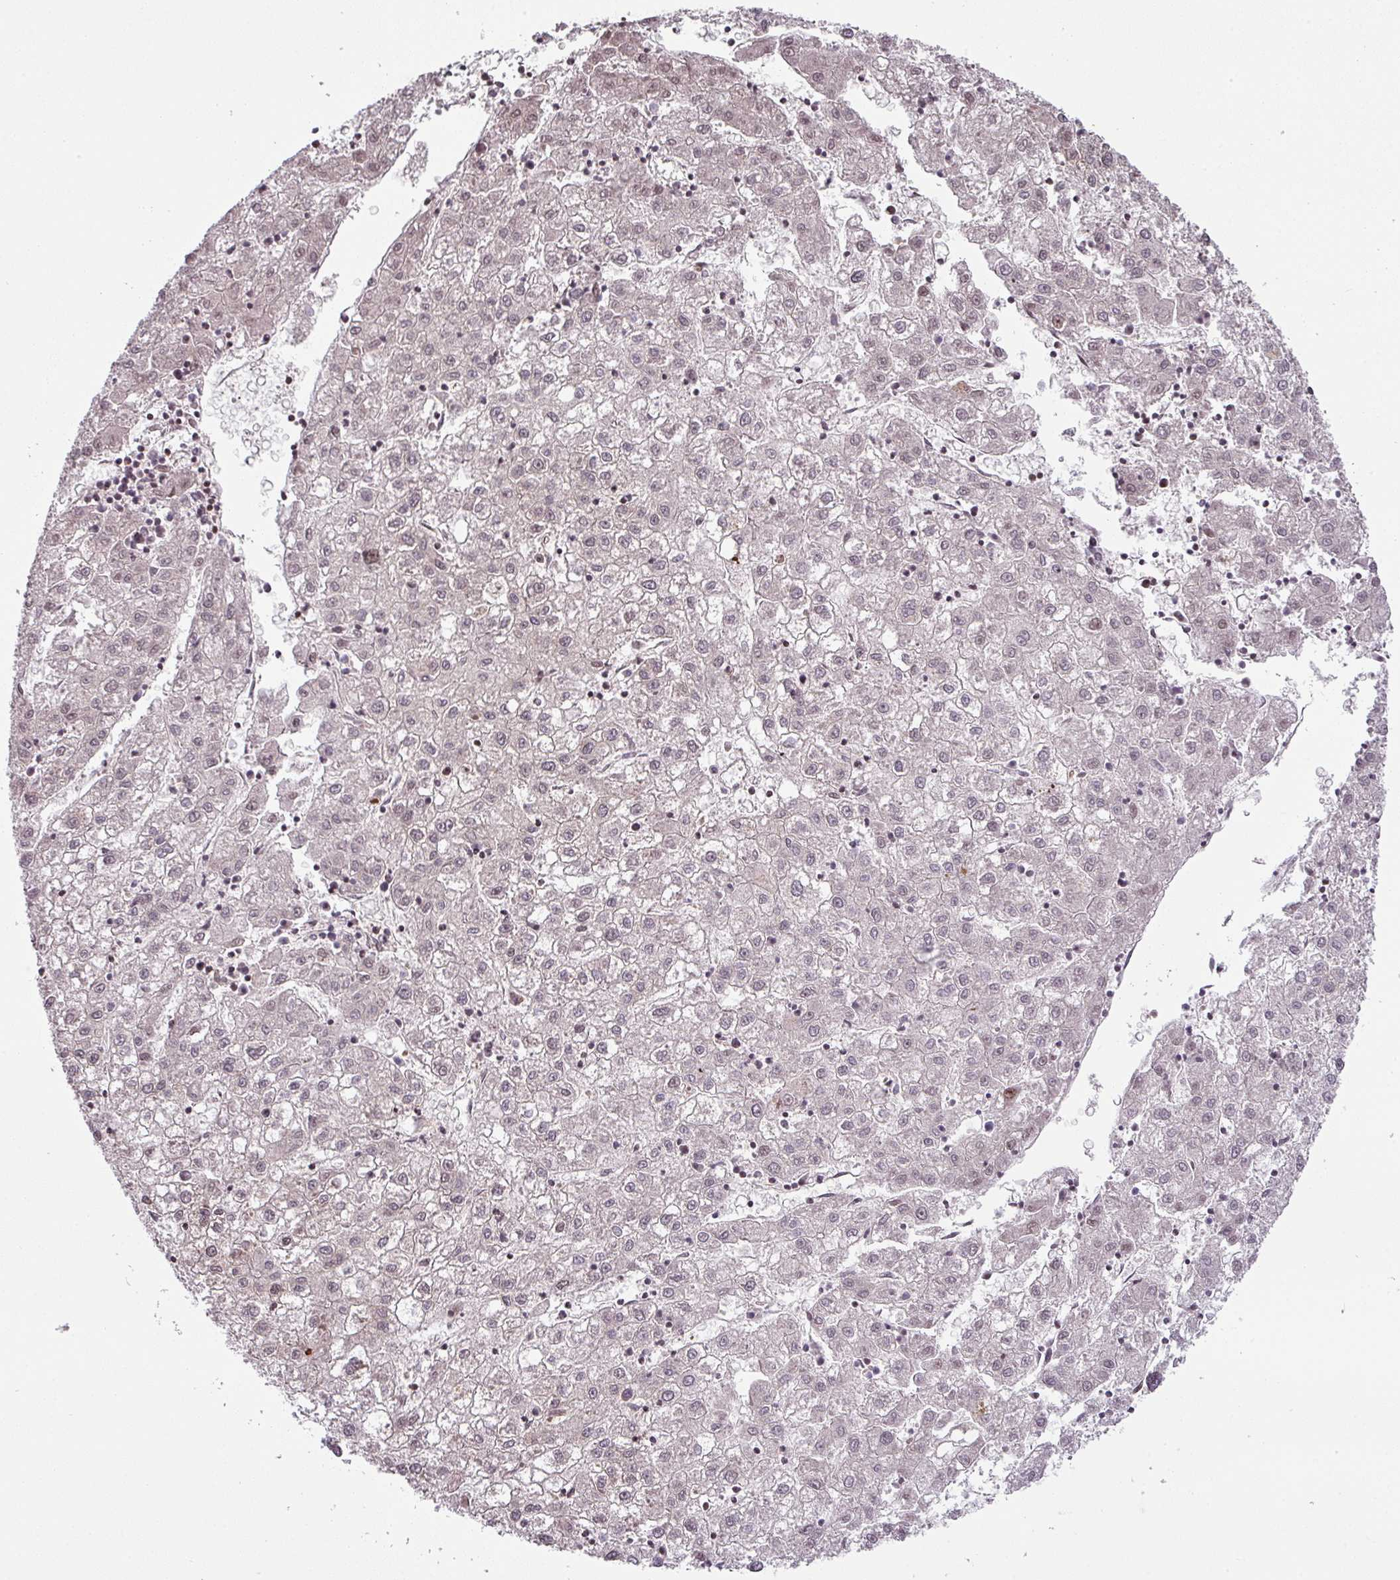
{"staining": {"intensity": "weak", "quantity": "25%-75%", "location": "nuclear"}, "tissue": "liver cancer", "cell_type": "Tumor cells", "image_type": "cancer", "snomed": [{"axis": "morphology", "description": "Carcinoma, Hepatocellular, NOS"}, {"axis": "topography", "description": "Liver"}], "caption": "Weak nuclear protein expression is identified in about 25%-75% of tumor cells in liver cancer.", "gene": "PLK1", "patient": {"sex": "male", "age": 72}}